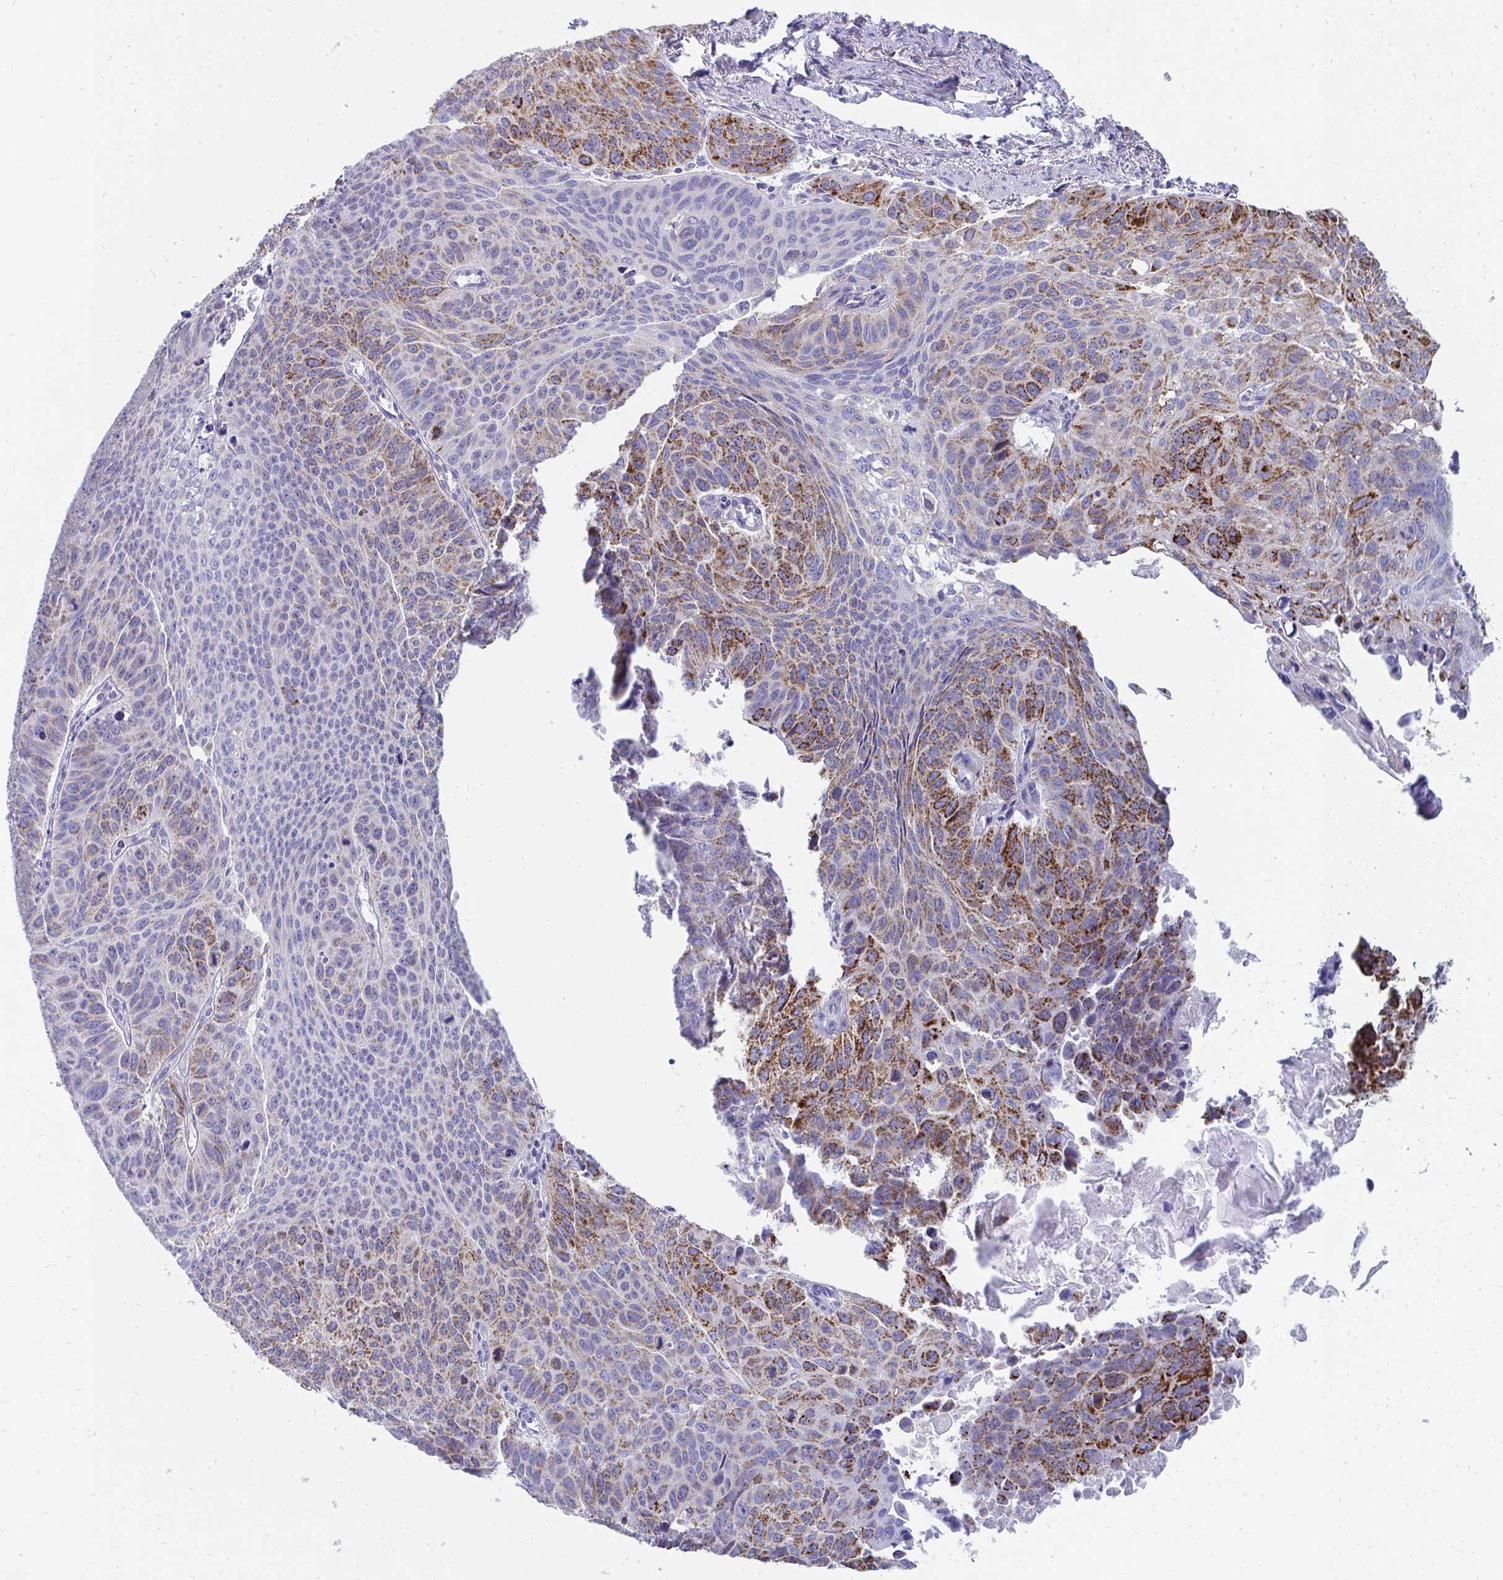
{"staining": {"intensity": "strong", "quantity": "25%-75%", "location": "cytoplasmic/membranous"}, "tissue": "lung cancer", "cell_type": "Tumor cells", "image_type": "cancer", "snomed": [{"axis": "morphology", "description": "Squamous cell carcinoma, NOS"}, {"axis": "topography", "description": "Lung"}], "caption": "Lung cancer stained for a protein (brown) demonstrates strong cytoplasmic/membranous positive staining in approximately 25%-75% of tumor cells.", "gene": "PC", "patient": {"sex": "male", "age": 71}}